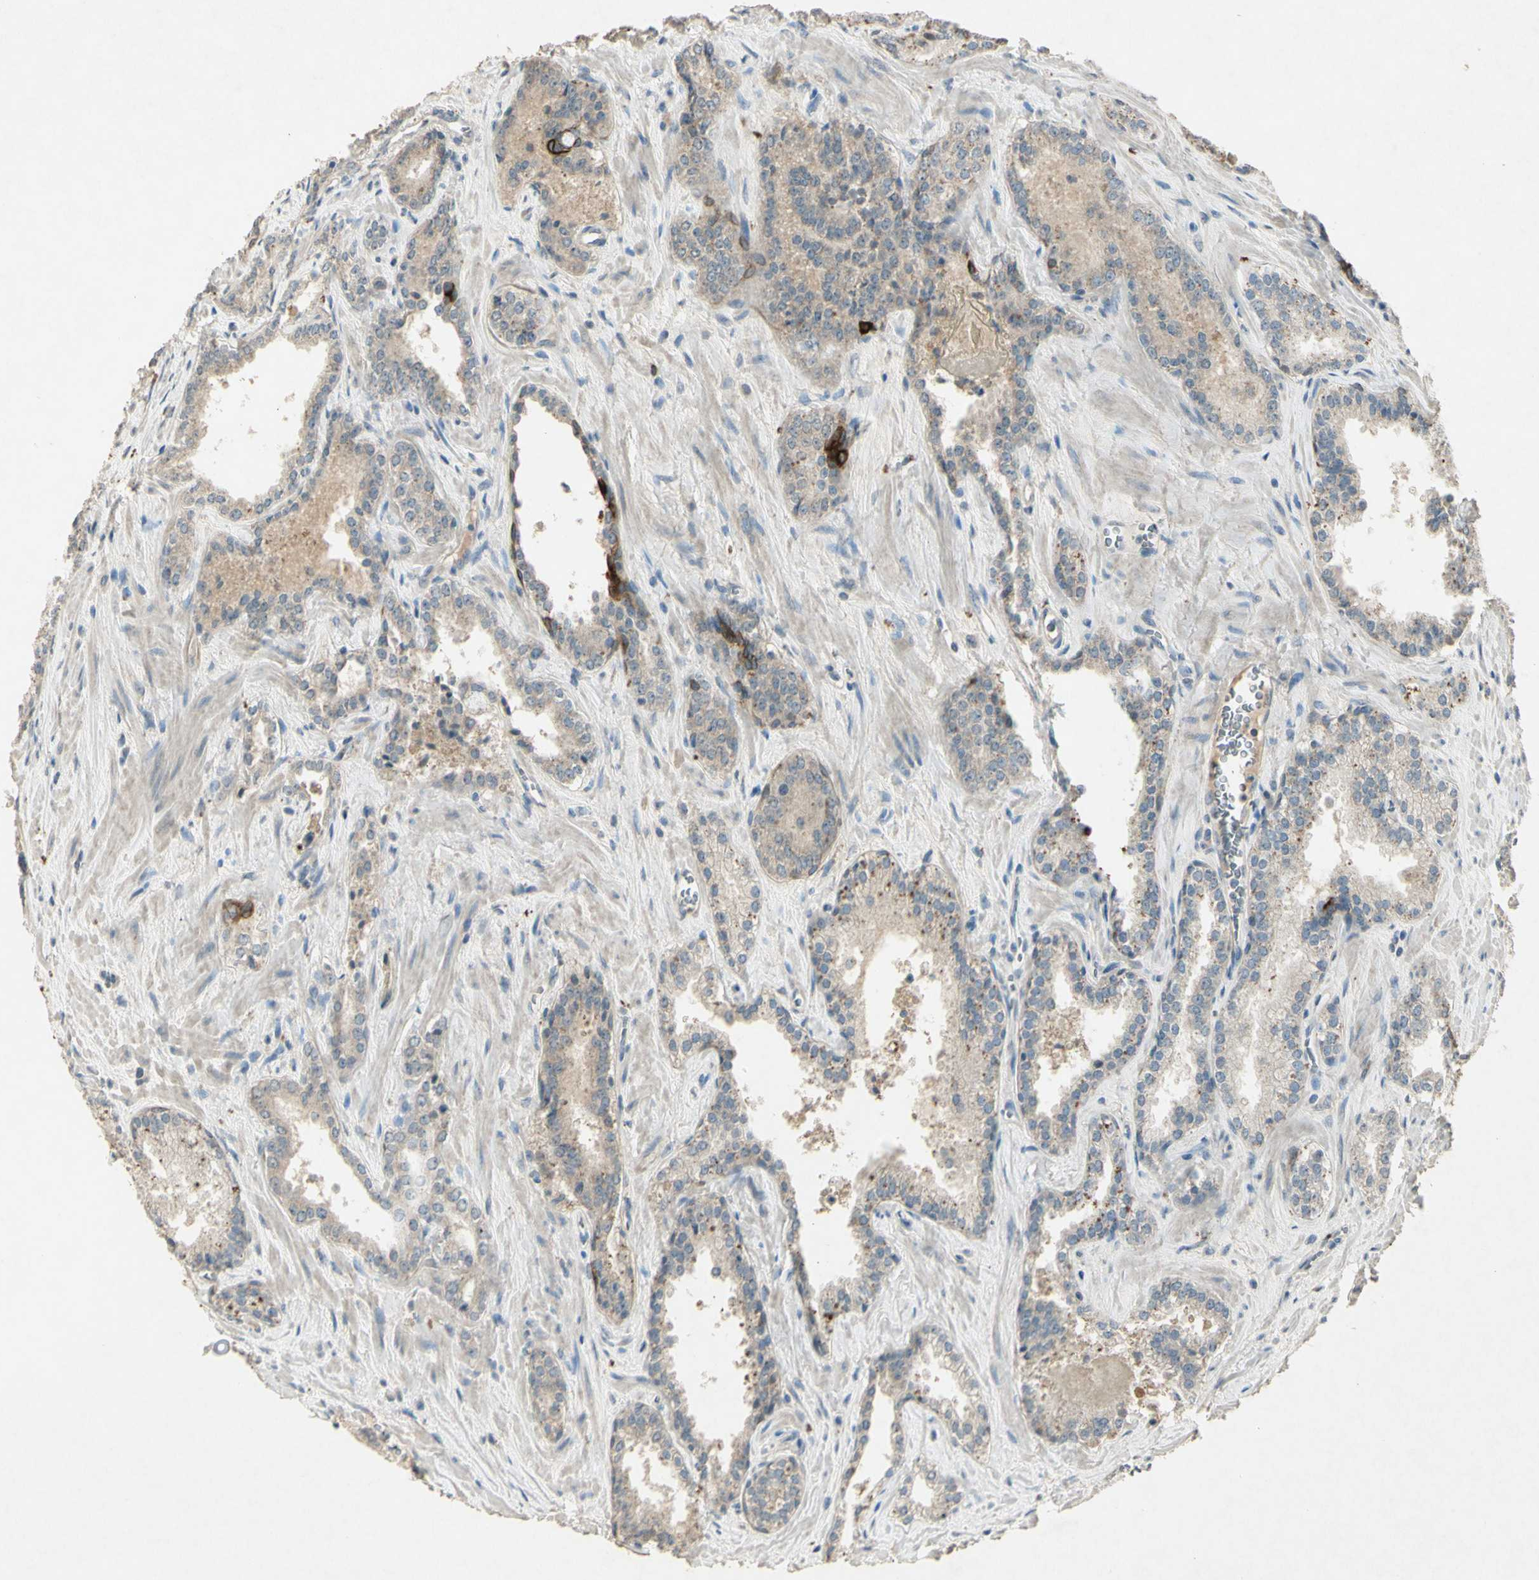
{"staining": {"intensity": "weak", "quantity": ">75%", "location": "cytoplasmic/membranous"}, "tissue": "prostate cancer", "cell_type": "Tumor cells", "image_type": "cancer", "snomed": [{"axis": "morphology", "description": "Adenocarcinoma, Low grade"}, {"axis": "topography", "description": "Prostate"}], "caption": "A high-resolution histopathology image shows immunohistochemistry (IHC) staining of prostate adenocarcinoma (low-grade), which displays weak cytoplasmic/membranous expression in approximately >75% of tumor cells.", "gene": "TIMM21", "patient": {"sex": "male", "age": 60}}